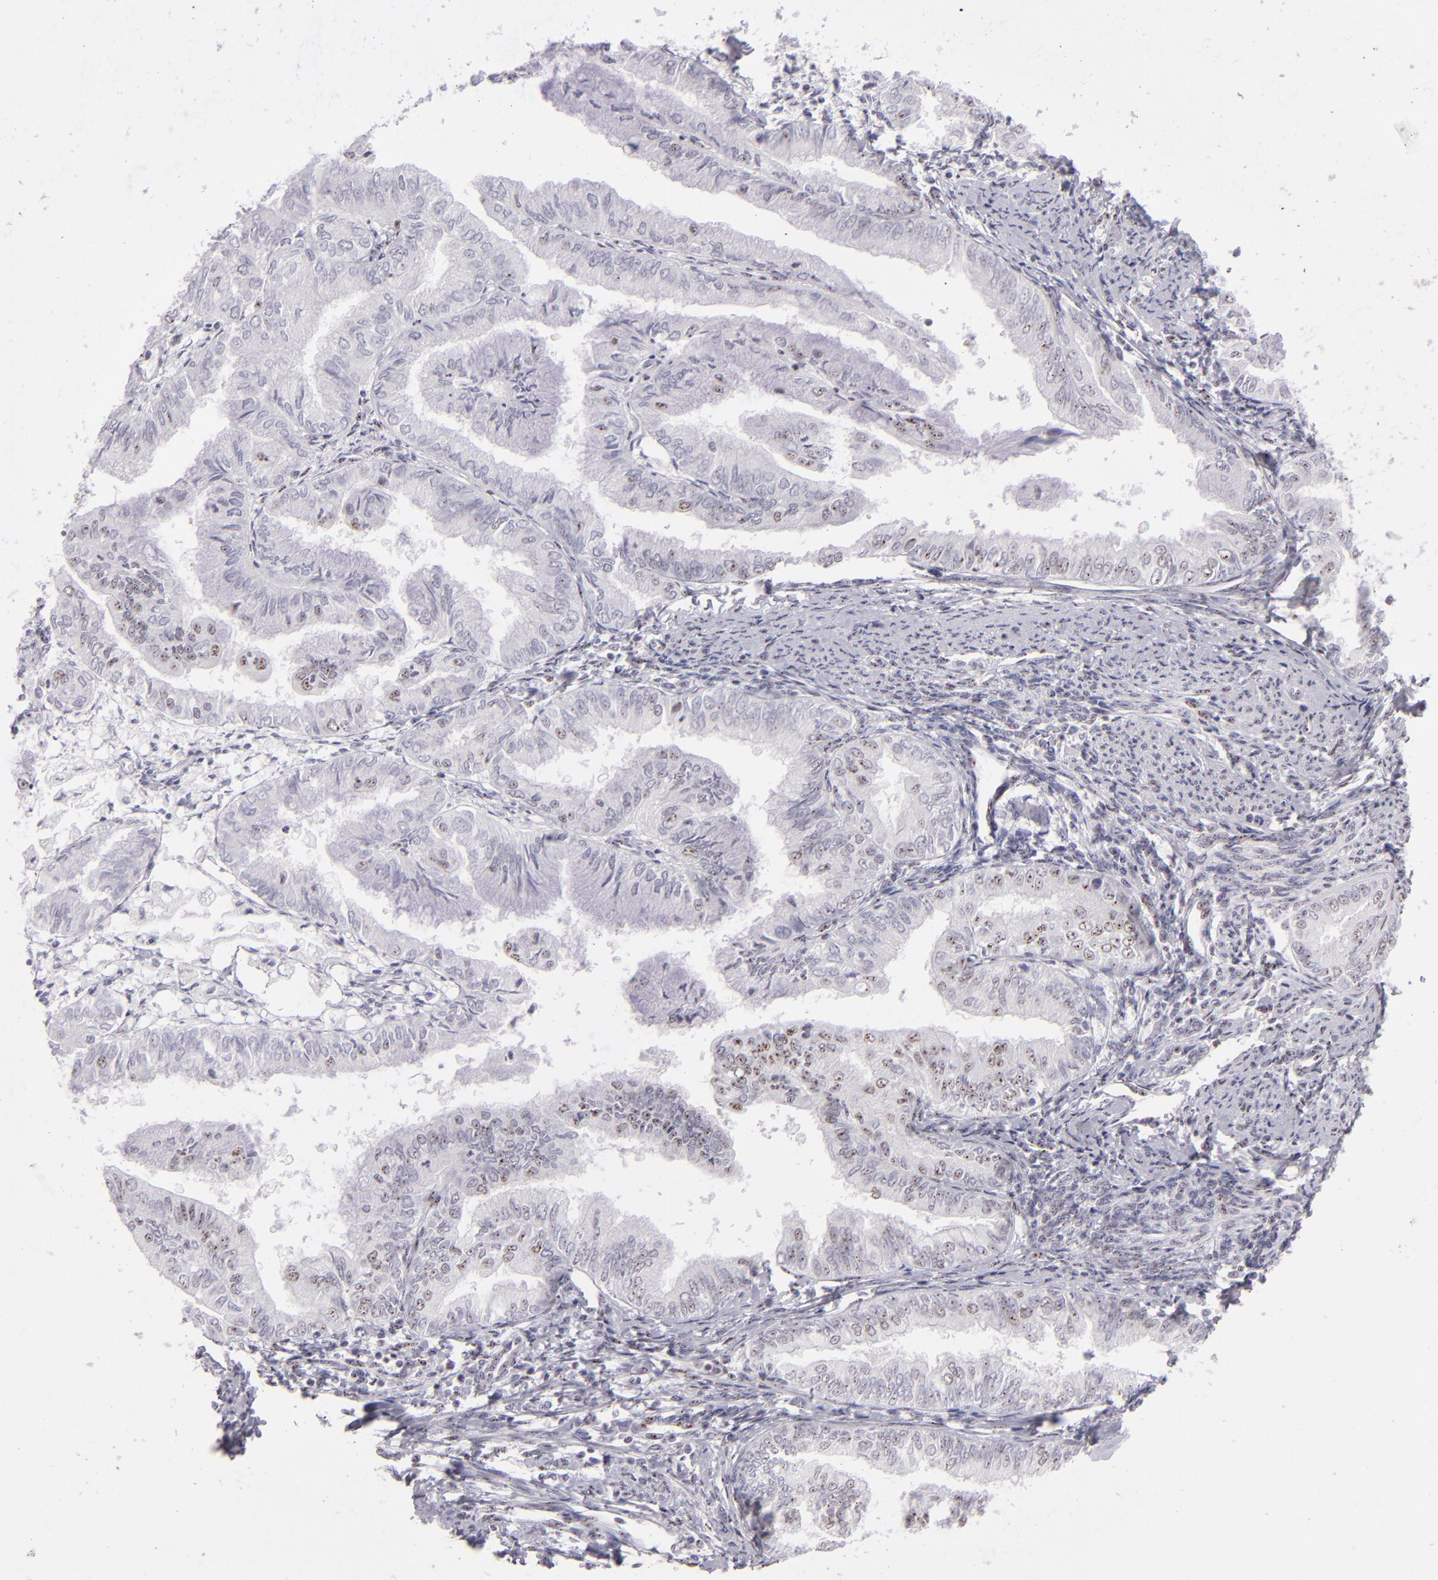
{"staining": {"intensity": "moderate", "quantity": "25%-75%", "location": "nuclear"}, "tissue": "endometrial cancer", "cell_type": "Tumor cells", "image_type": "cancer", "snomed": [{"axis": "morphology", "description": "Adenocarcinoma, NOS"}, {"axis": "topography", "description": "Endometrium"}], "caption": "A histopathology image showing moderate nuclear expression in about 25%-75% of tumor cells in adenocarcinoma (endometrial), as visualized by brown immunohistochemical staining.", "gene": "TOP3A", "patient": {"sex": "female", "age": 66}}